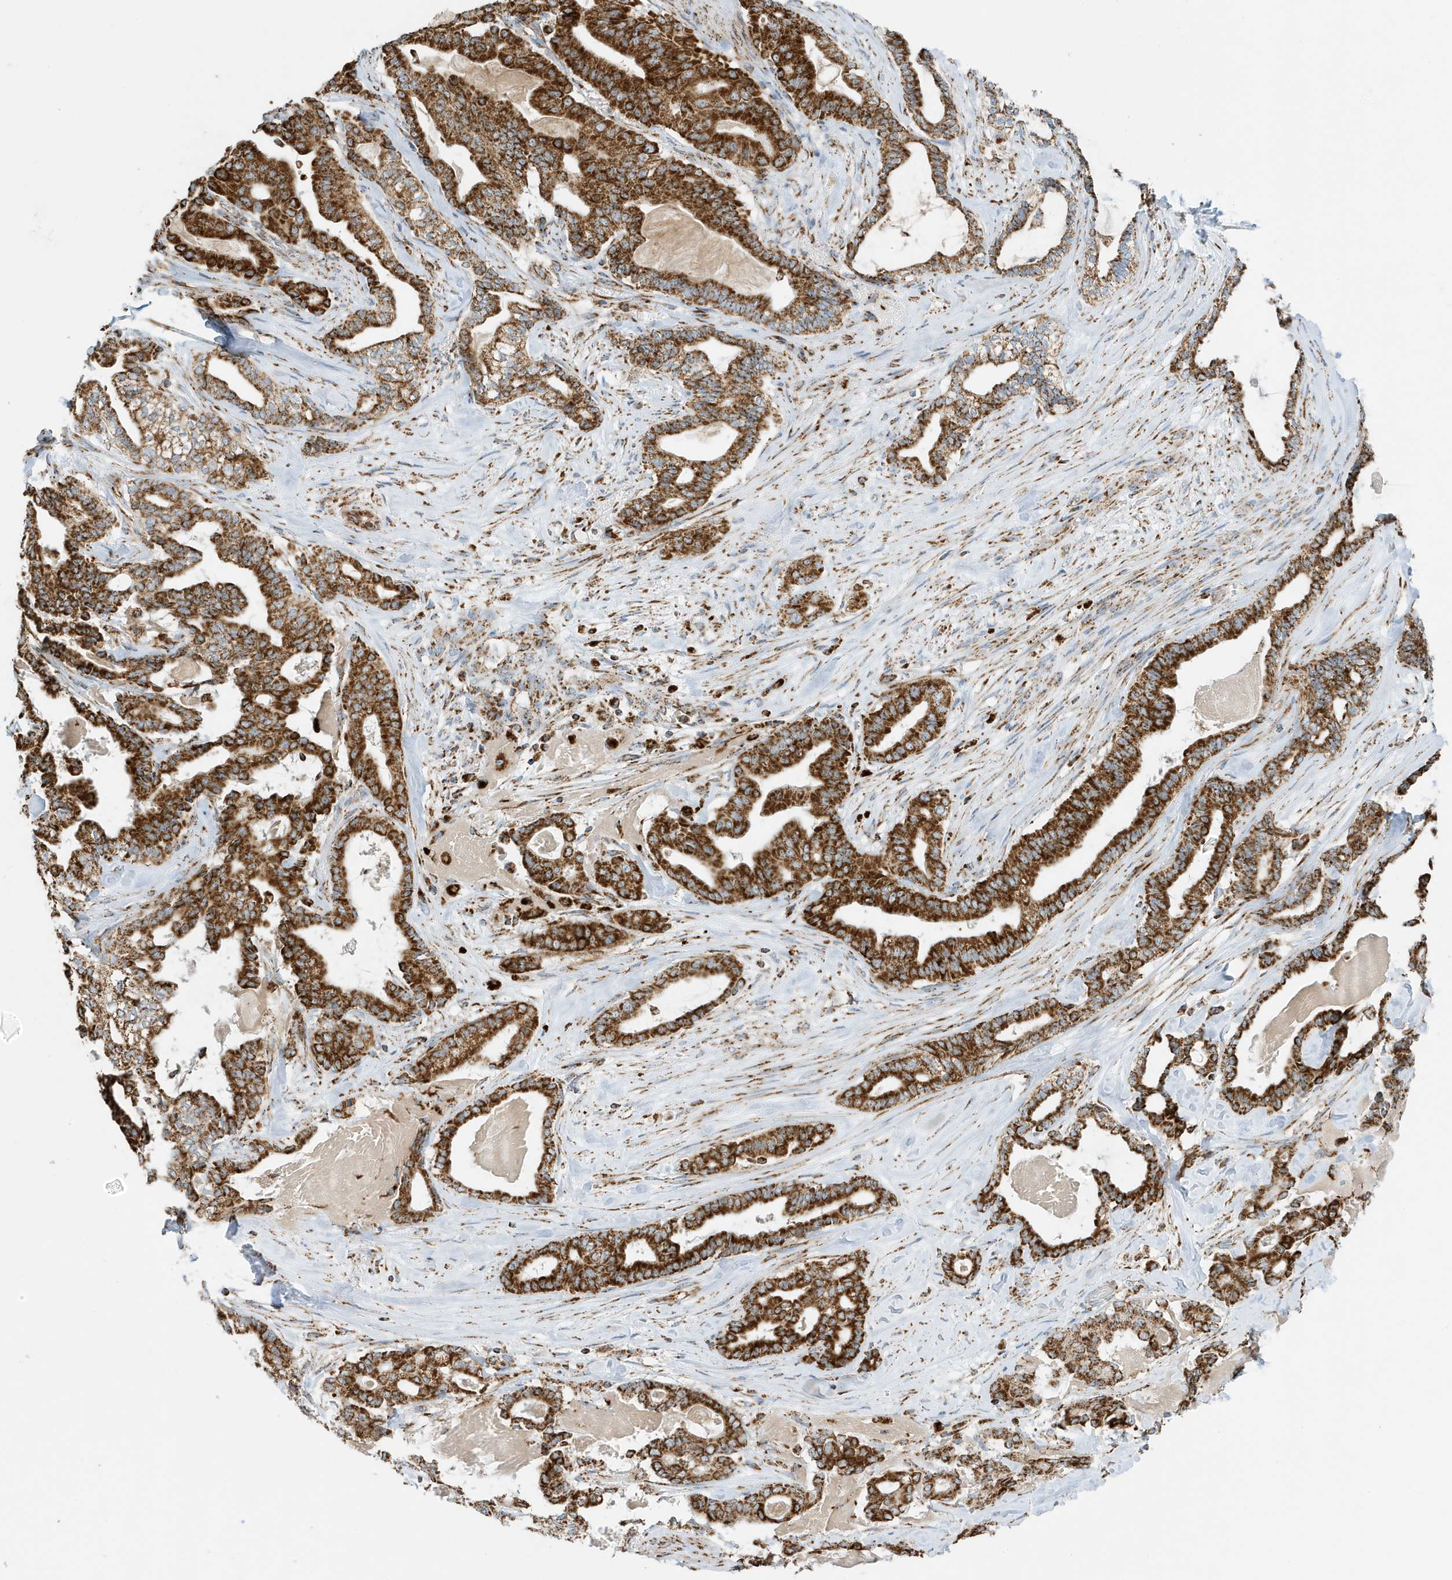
{"staining": {"intensity": "strong", "quantity": ">75%", "location": "cytoplasmic/membranous"}, "tissue": "pancreatic cancer", "cell_type": "Tumor cells", "image_type": "cancer", "snomed": [{"axis": "morphology", "description": "Adenocarcinoma, NOS"}, {"axis": "topography", "description": "Pancreas"}], "caption": "Adenocarcinoma (pancreatic) was stained to show a protein in brown. There is high levels of strong cytoplasmic/membranous positivity in about >75% of tumor cells. The staining was performed using DAB, with brown indicating positive protein expression. Nuclei are stained blue with hematoxylin.", "gene": "ATP5ME", "patient": {"sex": "male", "age": 63}}